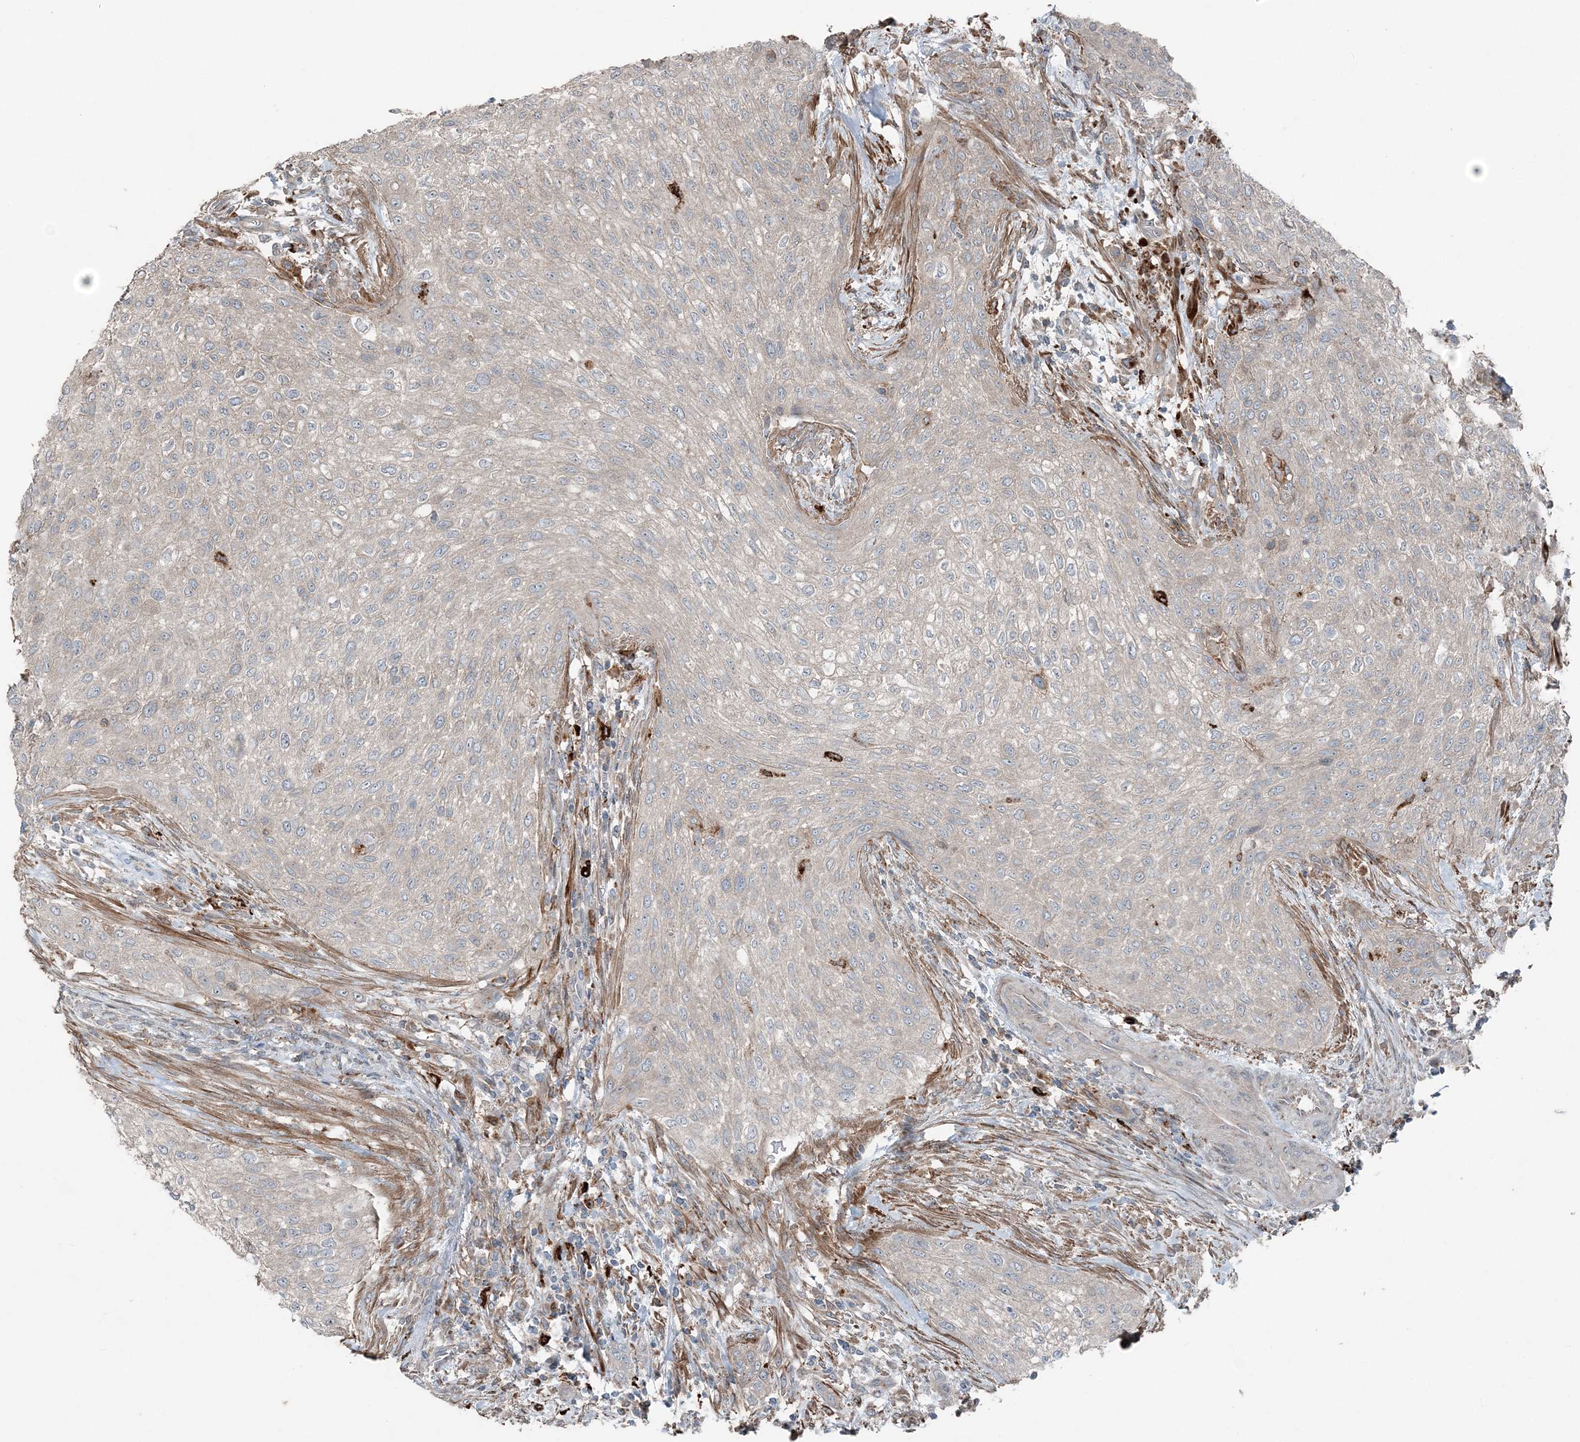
{"staining": {"intensity": "weak", "quantity": "25%-75%", "location": "cytoplasmic/membranous"}, "tissue": "urothelial cancer", "cell_type": "Tumor cells", "image_type": "cancer", "snomed": [{"axis": "morphology", "description": "Urothelial carcinoma, High grade"}, {"axis": "topography", "description": "Urinary bladder"}], "caption": "High-magnification brightfield microscopy of urothelial cancer stained with DAB (brown) and counterstained with hematoxylin (blue). tumor cells exhibit weak cytoplasmic/membranous staining is seen in approximately25%-75% of cells.", "gene": "KY", "patient": {"sex": "male", "age": 35}}